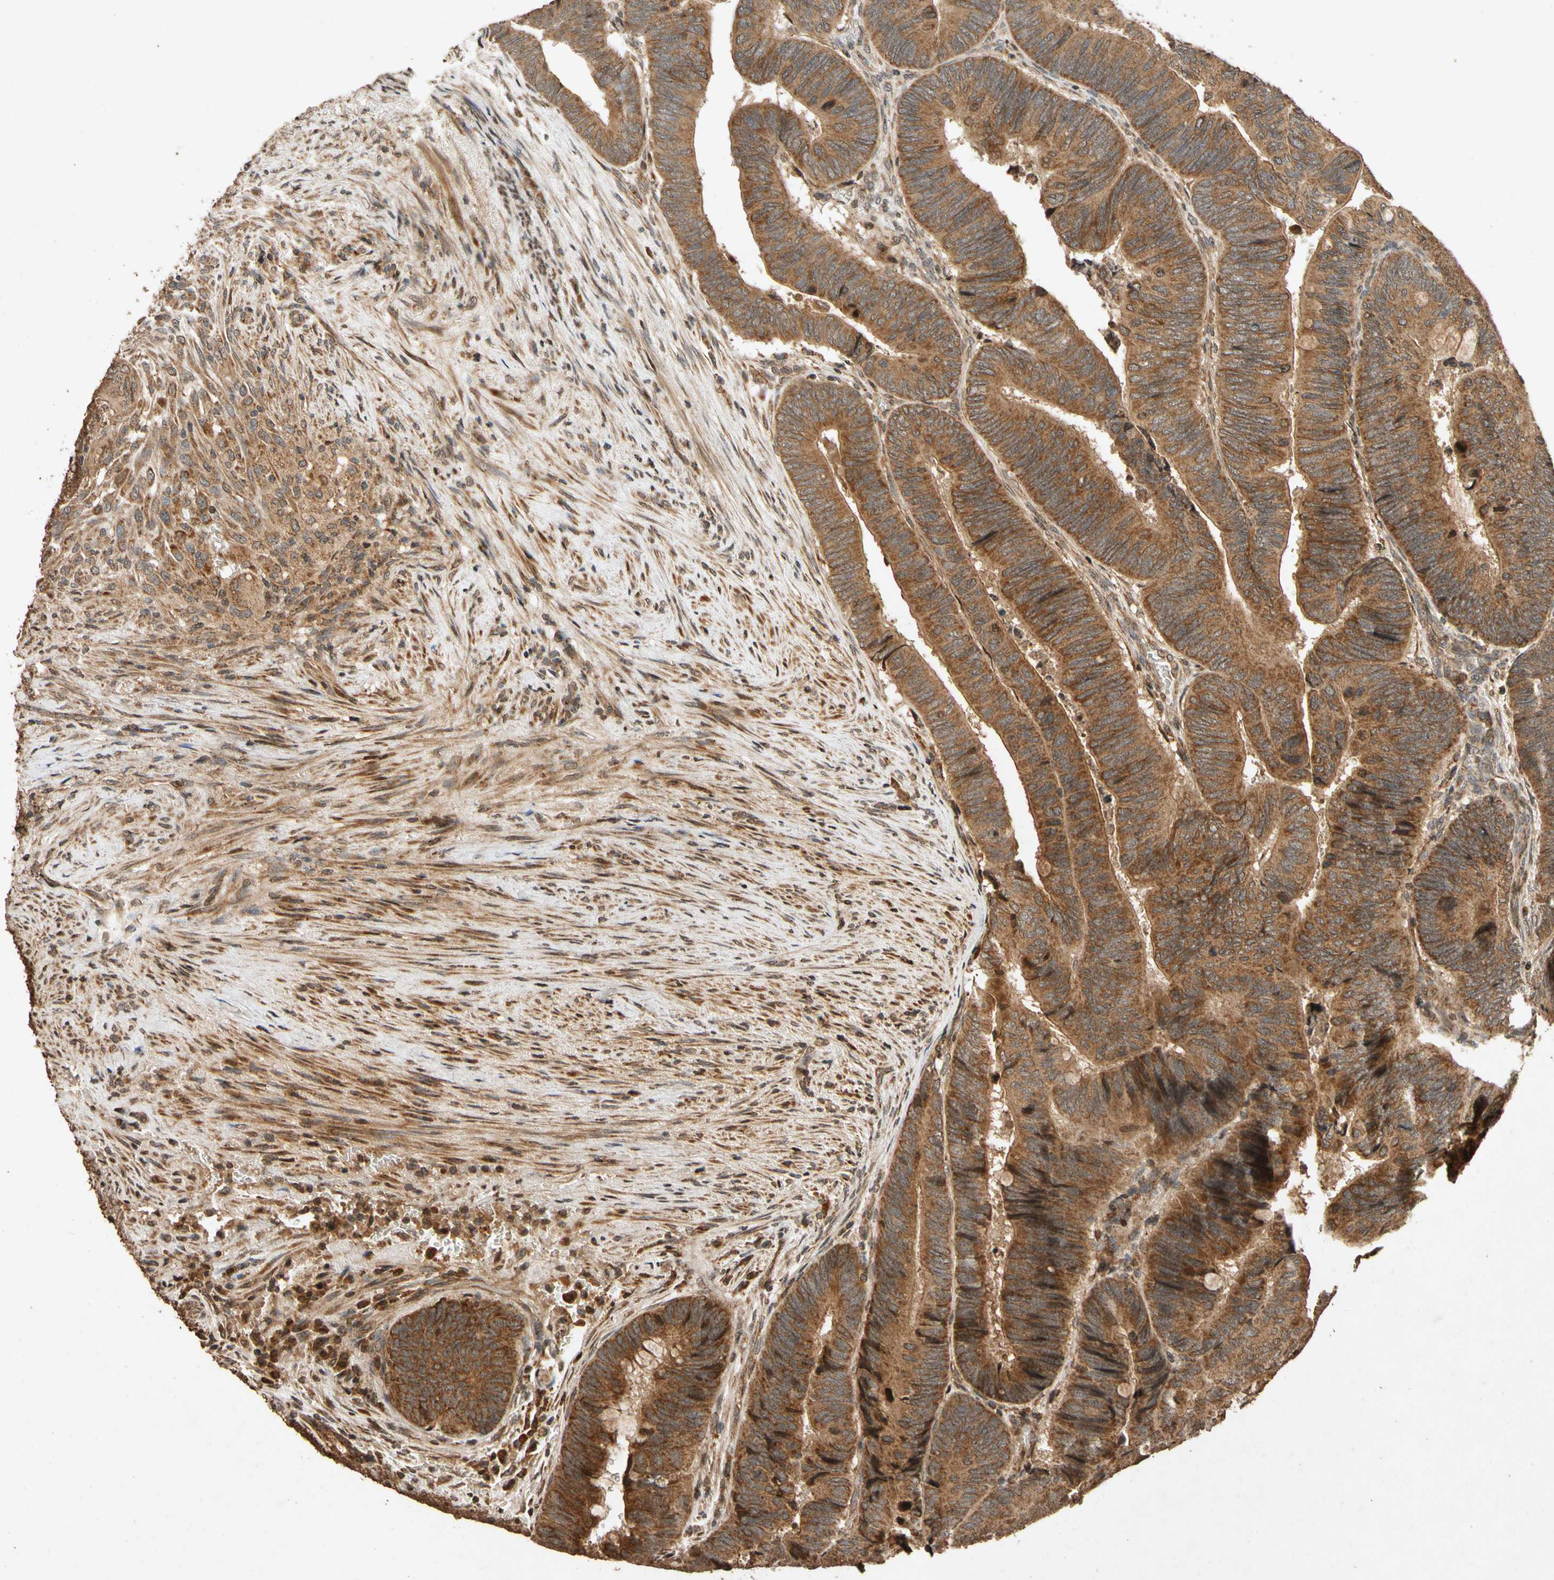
{"staining": {"intensity": "strong", "quantity": ">75%", "location": "cytoplasmic/membranous"}, "tissue": "colorectal cancer", "cell_type": "Tumor cells", "image_type": "cancer", "snomed": [{"axis": "morphology", "description": "Normal tissue, NOS"}, {"axis": "morphology", "description": "Adenocarcinoma, NOS"}, {"axis": "topography", "description": "Rectum"}, {"axis": "topography", "description": "Peripheral nerve tissue"}], "caption": "Brown immunohistochemical staining in colorectal cancer exhibits strong cytoplasmic/membranous staining in approximately >75% of tumor cells. (Brightfield microscopy of DAB IHC at high magnification).", "gene": "TXN2", "patient": {"sex": "male", "age": 92}}